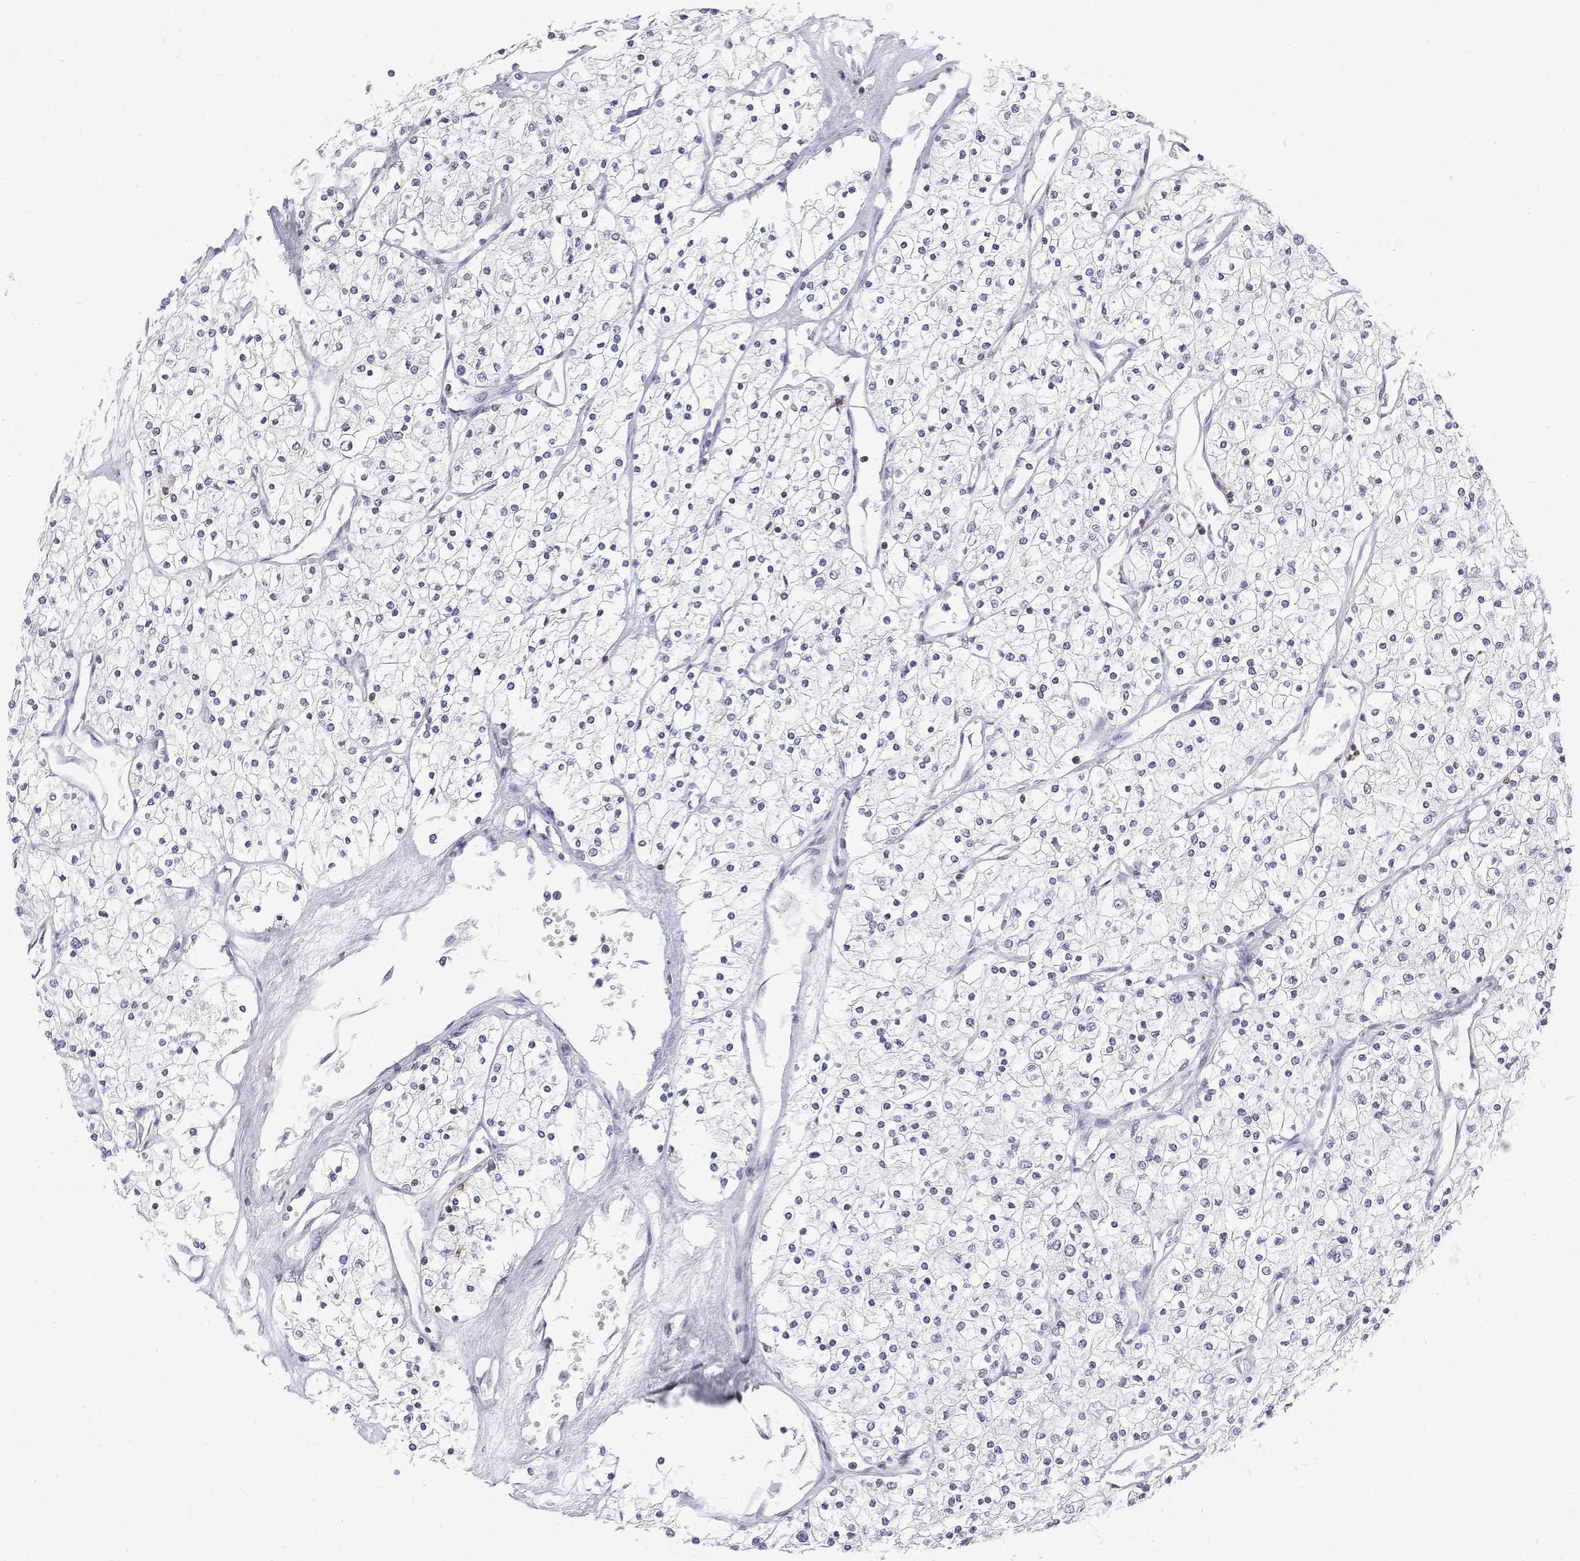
{"staining": {"intensity": "negative", "quantity": "none", "location": "none"}, "tissue": "renal cancer", "cell_type": "Tumor cells", "image_type": "cancer", "snomed": [{"axis": "morphology", "description": "Adenocarcinoma, NOS"}, {"axis": "topography", "description": "Kidney"}], "caption": "This is an immunohistochemistry histopathology image of renal cancer (adenocarcinoma). There is no positivity in tumor cells.", "gene": "CD3E", "patient": {"sex": "male", "age": 80}}